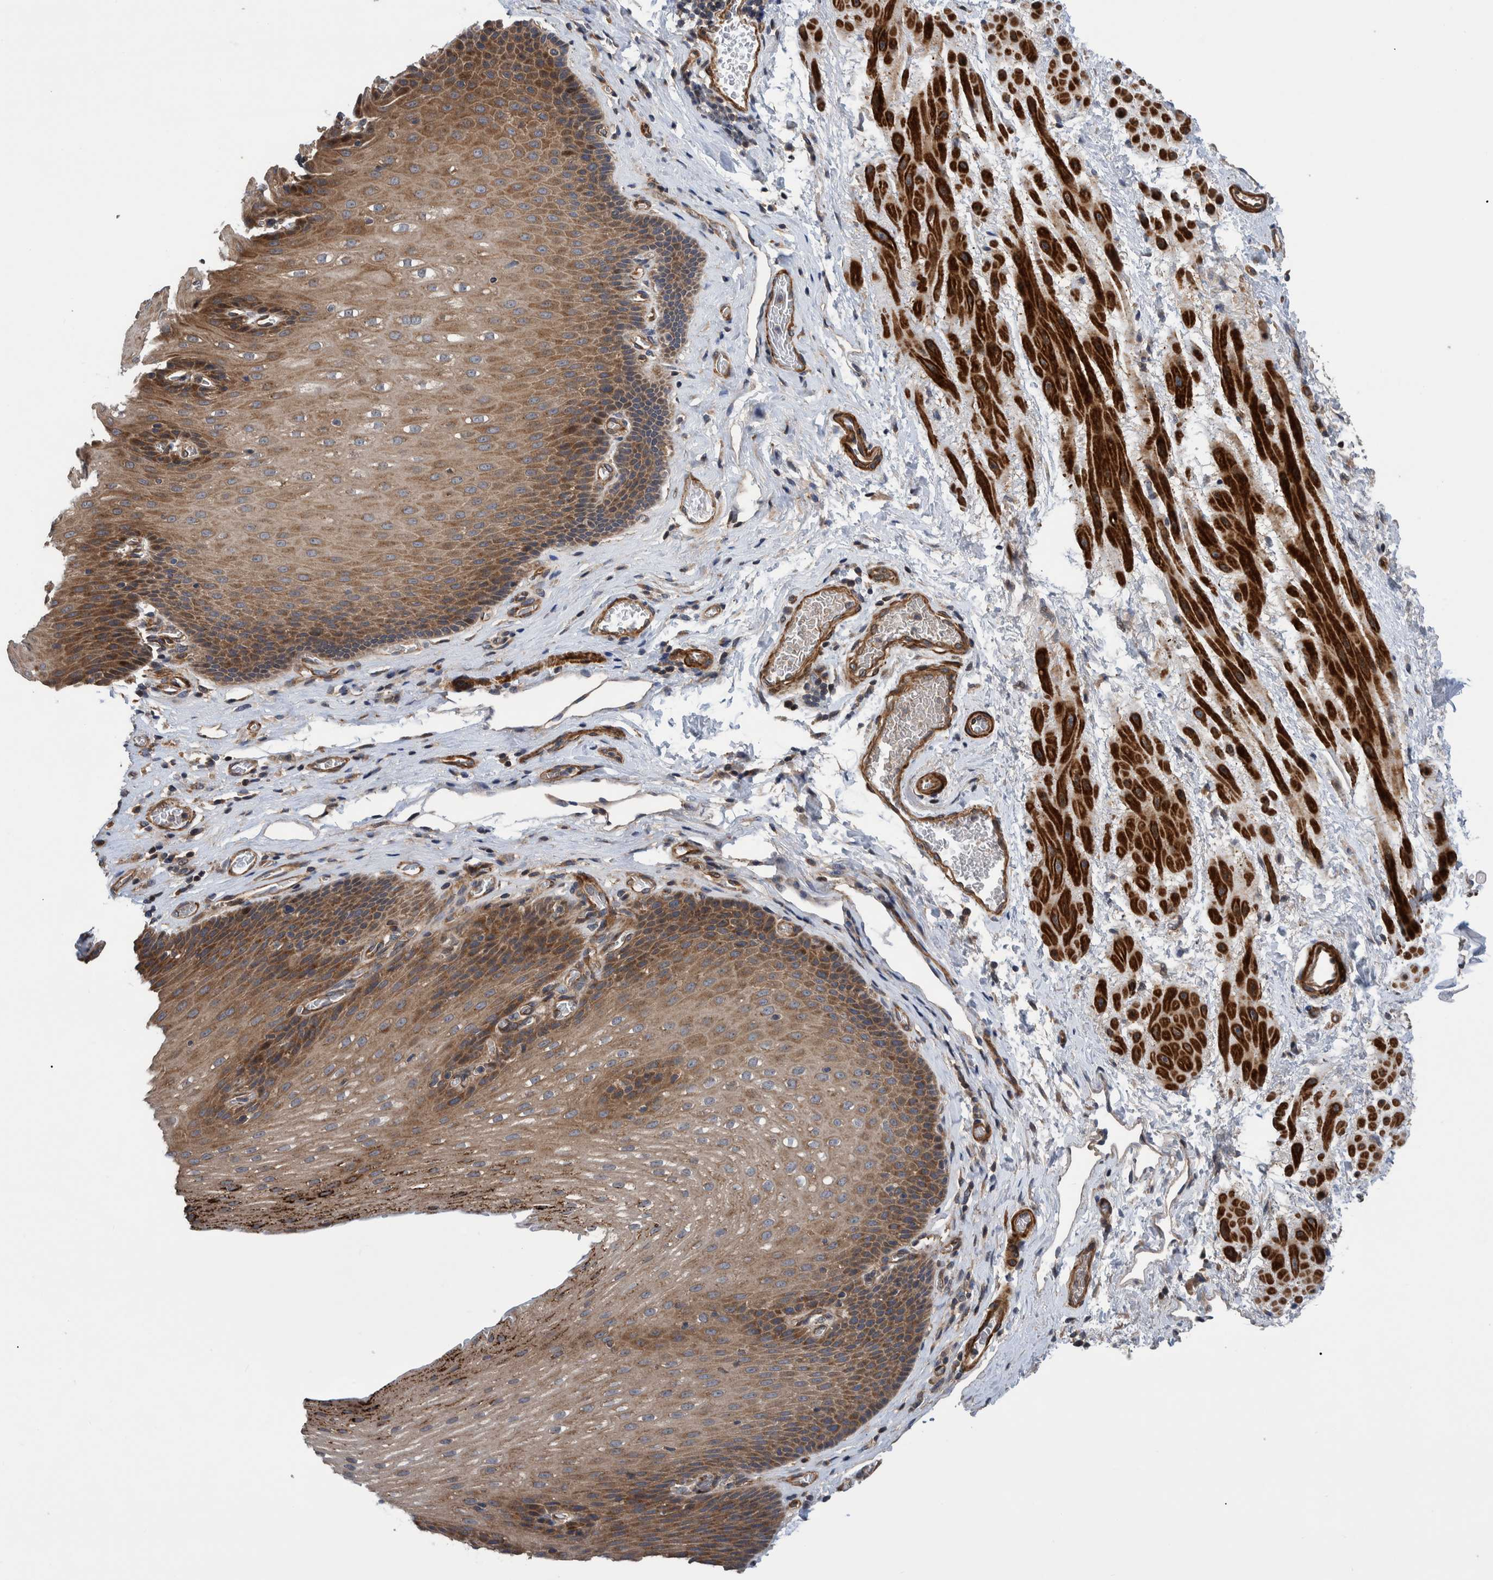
{"staining": {"intensity": "moderate", "quantity": ">75%", "location": "cytoplasmic/membranous"}, "tissue": "esophagus", "cell_type": "Squamous epithelial cells", "image_type": "normal", "snomed": [{"axis": "morphology", "description": "Normal tissue, NOS"}, {"axis": "topography", "description": "Esophagus"}], "caption": "This image displays benign esophagus stained with immunohistochemistry to label a protein in brown. The cytoplasmic/membranous of squamous epithelial cells show moderate positivity for the protein. Nuclei are counter-stained blue.", "gene": "GRPEL2", "patient": {"sex": "male", "age": 48}}